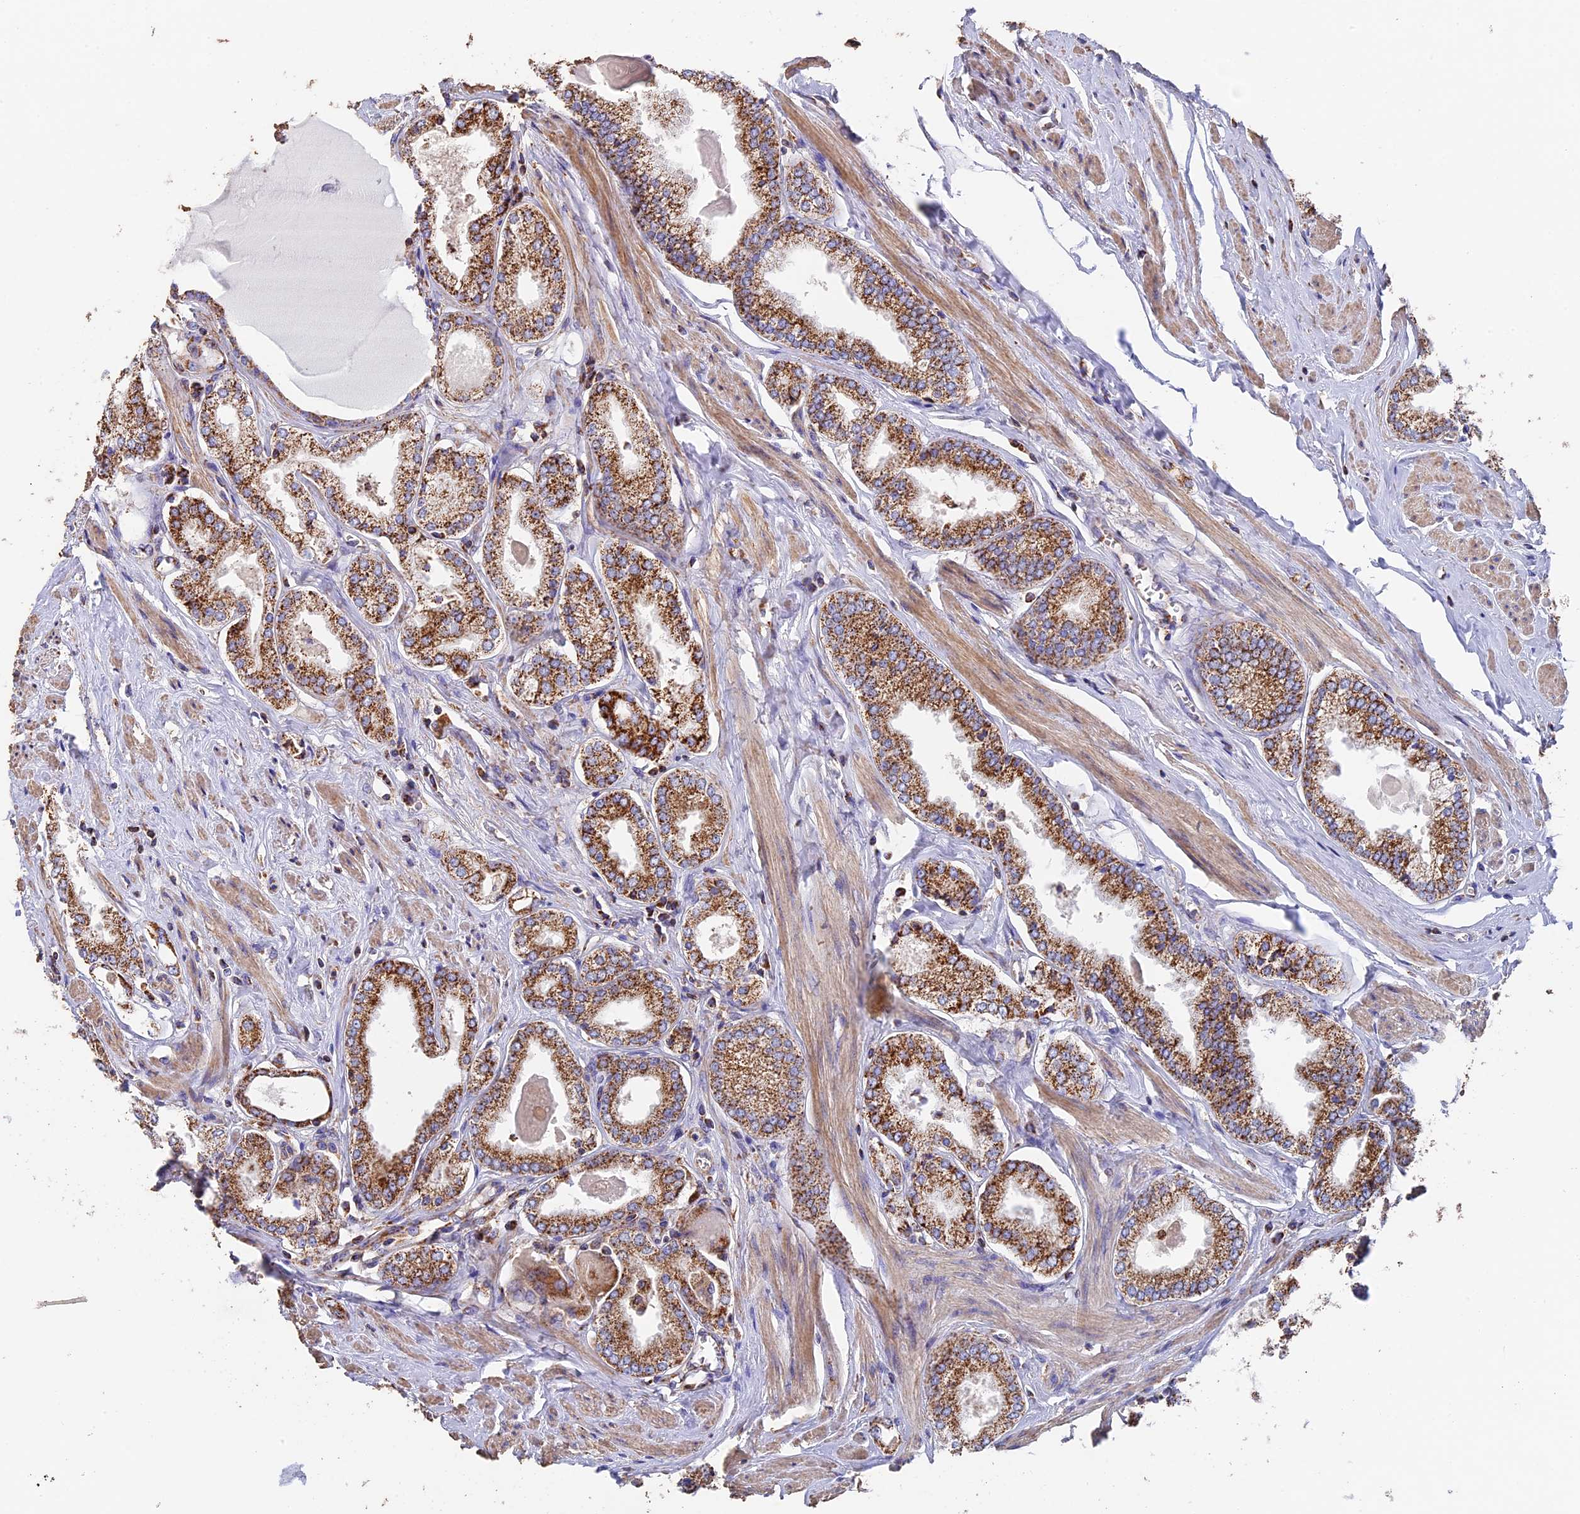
{"staining": {"intensity": "strong", "quantity": ">75%", "location": "cytoplasmic/membranous"}, "tissue": "prostate cancer", "cell_type": "Tumor cells", "image_type": "cancer", "snomed": [{"axis": "morphology", "description": "Adenocarcinoma, Low grade"}, {"axis": "topography", "description": "Prostate"}], "caption": "Human prostate cancer stained for a protein (brown) displays strong cytoplasmic/membranous positive expression in about >75% of tumor cells.", "gene": "ADAT1", "patient": {"sex": "male", "age": 60}}